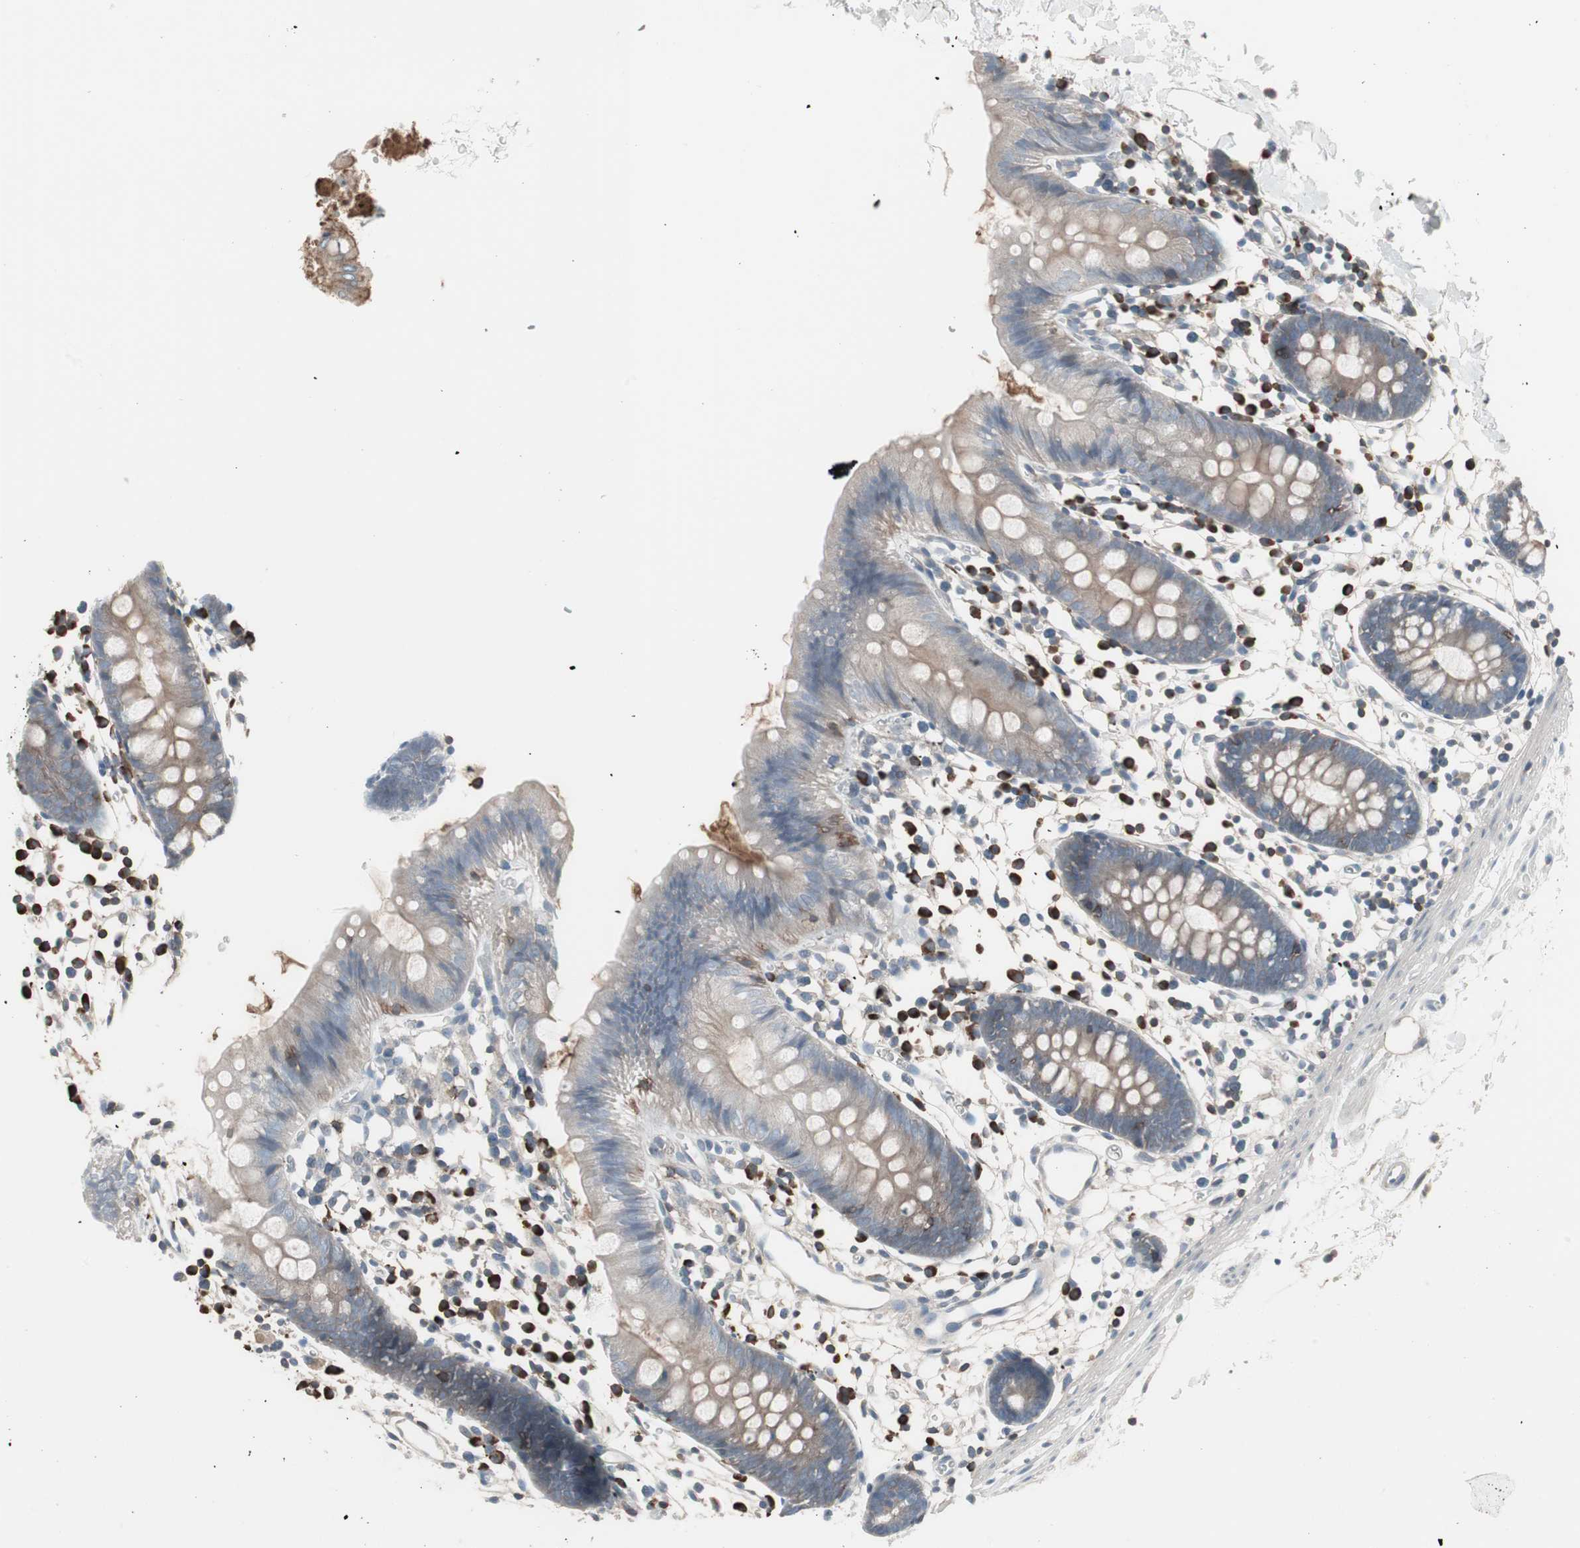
{"staining": {"intensity": "negative", "quantity": "none", "location": "none"}, "tissue": "colon", "cell_type": "Endothelial cells", "image_type": "normal", "snomed": [{"axis": "morphology", "description": "Normal tissue, NOS"}, {"axis": "topography", "description": "Colon"}], "caption": "High power microscopy photomicrograph of an immunohistochemistry (IHC) histopathology image of unremarkable colon, revealing no significant expression in endothelial cells.", "gene": "ZSCAN32", "patient": {"sex": "male", "age": 14}}